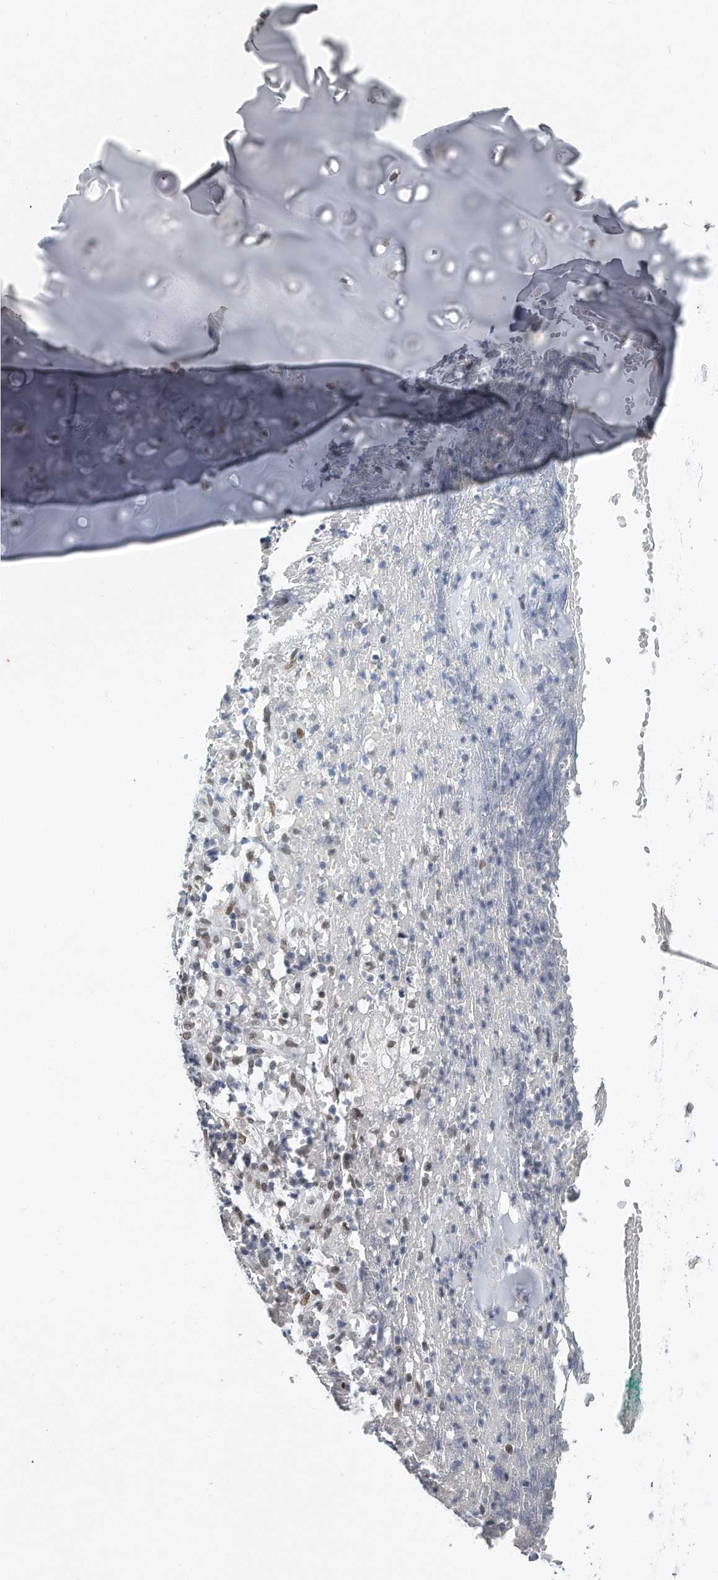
{"staining": {"intensity": "negative", "quantity": "none", "location": "none"}, "tissue": "adipose tissue", "cell_type": "Adipocytes", "image_type": "normal", "snomed": [{"axis": "morphology", "description": "Normal tissue, NOS"}, {"axis": "morphology", "description": "Basal cell carcinoma"}, {"axis": "topography", "description": "Cartilage tissue"}, {"axis": "topography", "description": "Nasopharynx"}, {"axis": "topography", "description": "Oral tissue"}], "caption": "Adipocytes show no significant positivity in unremarkable adipose tissue. (DAB (3,3'-diaminobenzidine) immunohistochemistry, high magnification).", "gene": "CTBP2", "patient": {"sex": "female", "age": 77}}